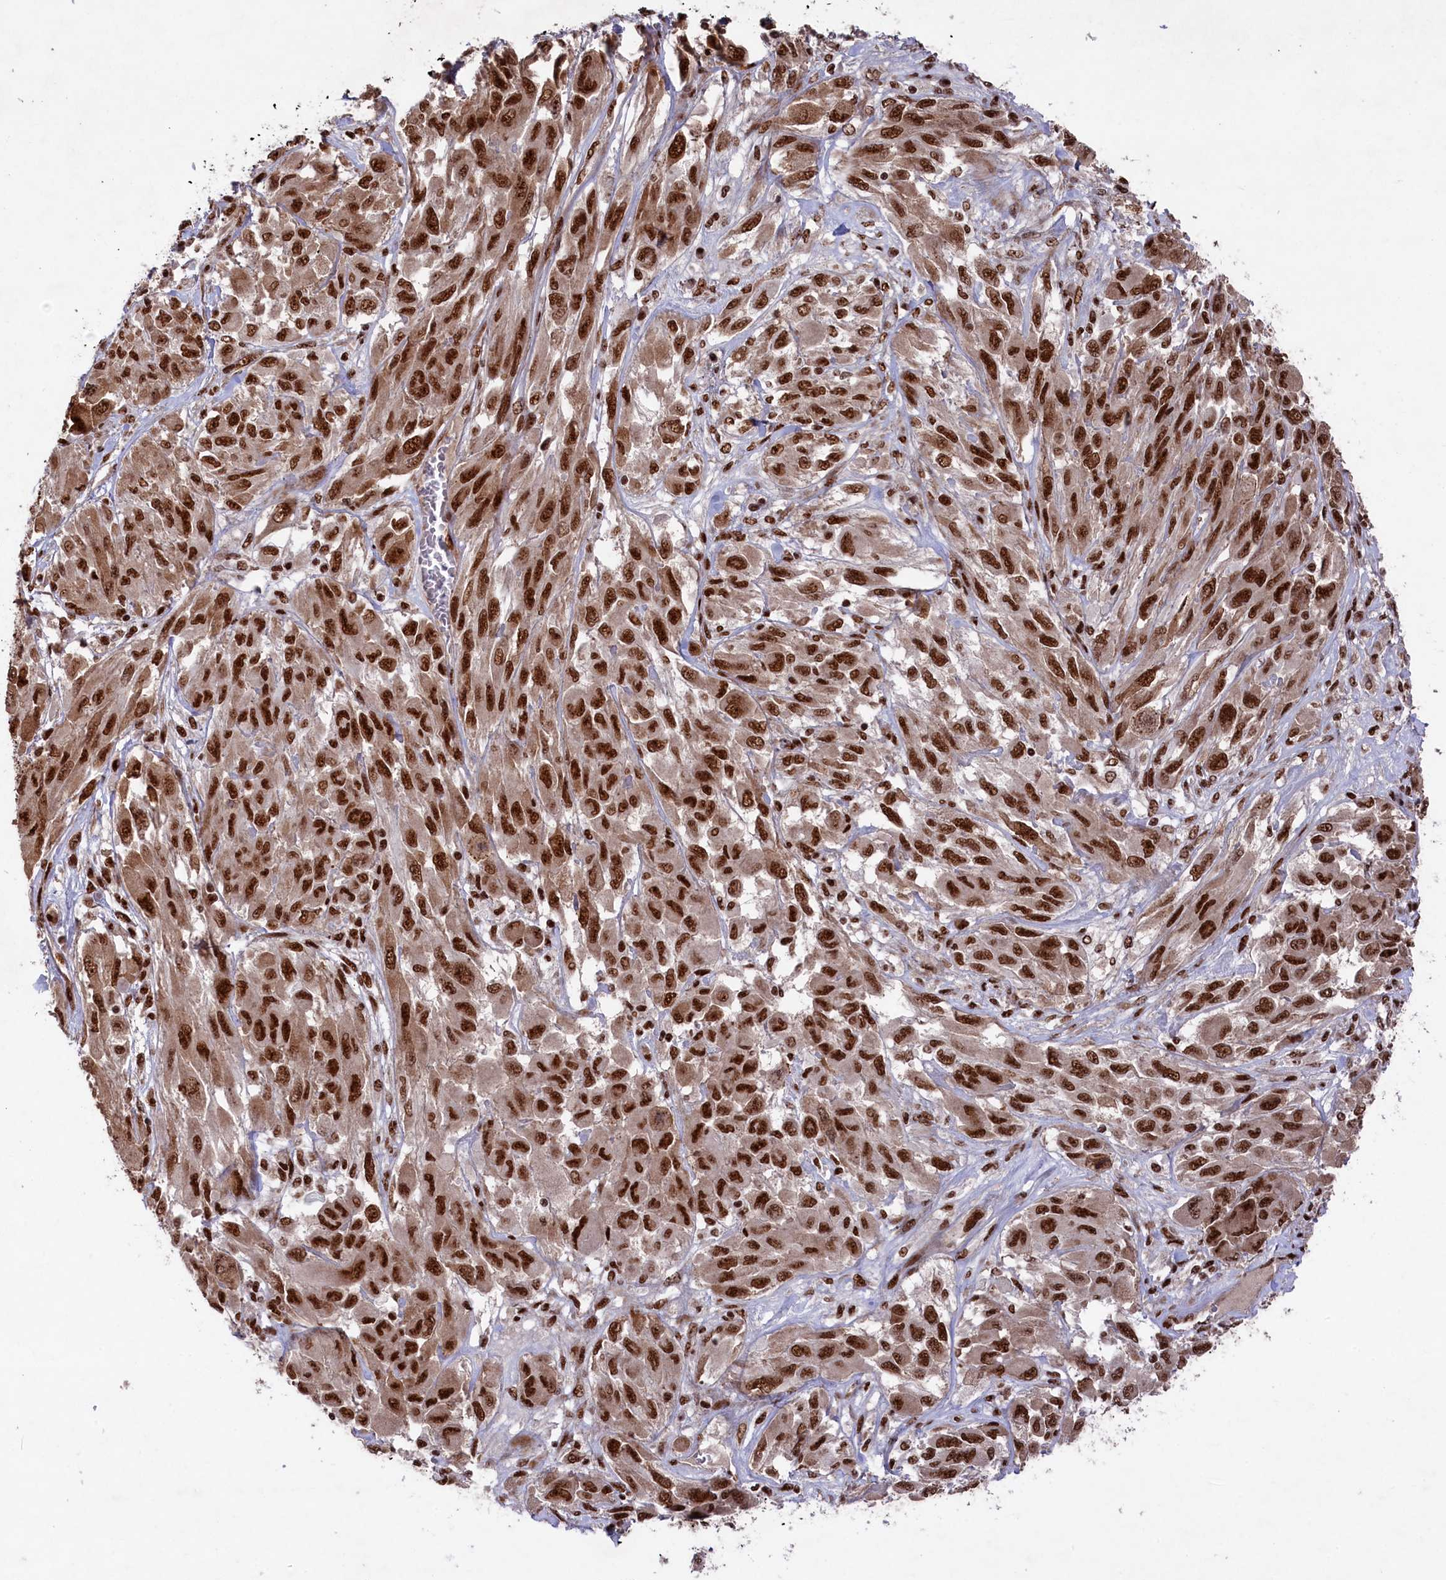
{"staining": {"intensity": "strong", "quantity": ">75%", "location": "cytoplasmic/membranous,nuclear"}, "tissue": "melanoma", "cell_type": "Tumor cells", "image_type": "cancer", "snomed": [{"axis": "morphology", "description": "Malignant melanoma, NOS"}, {"axis": "topography", "description": "Skin"}], "caption": "A high-resolution image shows immunohistochemistry (IHC) staining of malignant melanoma, which reveals strong cytoplasmic/membranous and nuclear staining in about >75% of tumor cells.", "gene": "PRPF31", "patient": {"sex": "female", "age": 91}}